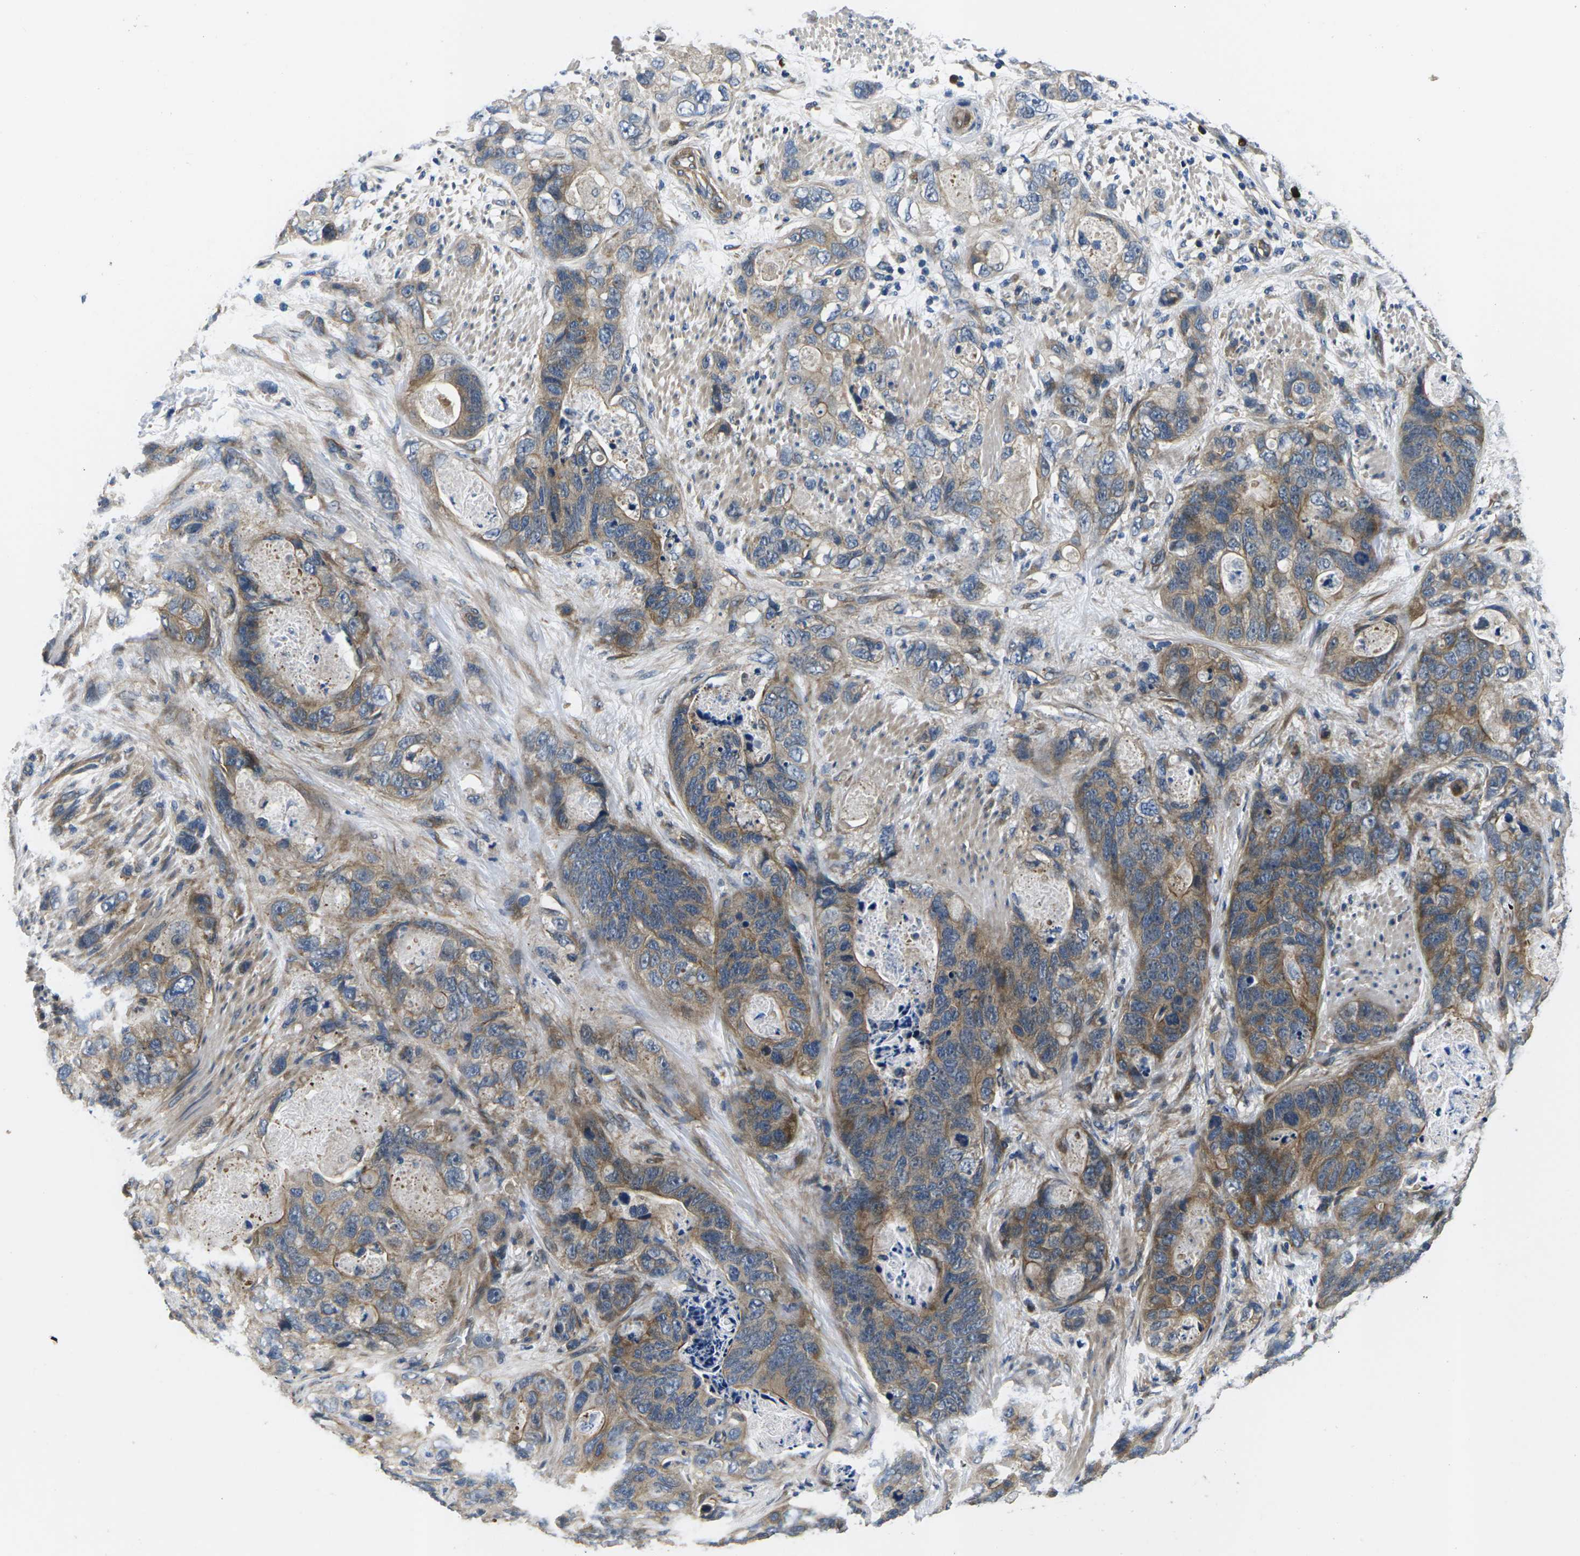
{"staining": {"intensity": "moderate", "quantity": ">75%", "location": "cytoplasmic/membranous"}, "tissue": "stomach cancer", "cell_type": "Tumor cells", "image_type": "cancer", "snomed": [{"axis": "morphology", "description": "Adenocarcinoma, NOS"}, {"axis": "topography", "description": "Stomach"}], "caption": "The immunohistochemical stain shows moderate cytoplasmic/membranous staining in tumor cells of adenocarcinoma (stomach) tissue. Using DAB (3,3'-diaminobenzidine) (brown) and hematoxylin (blue) stains, captured at high magnification using brightfield microscopy.", "gene": "PLCE1", "patient": {"sex": "female", "age": 89}}